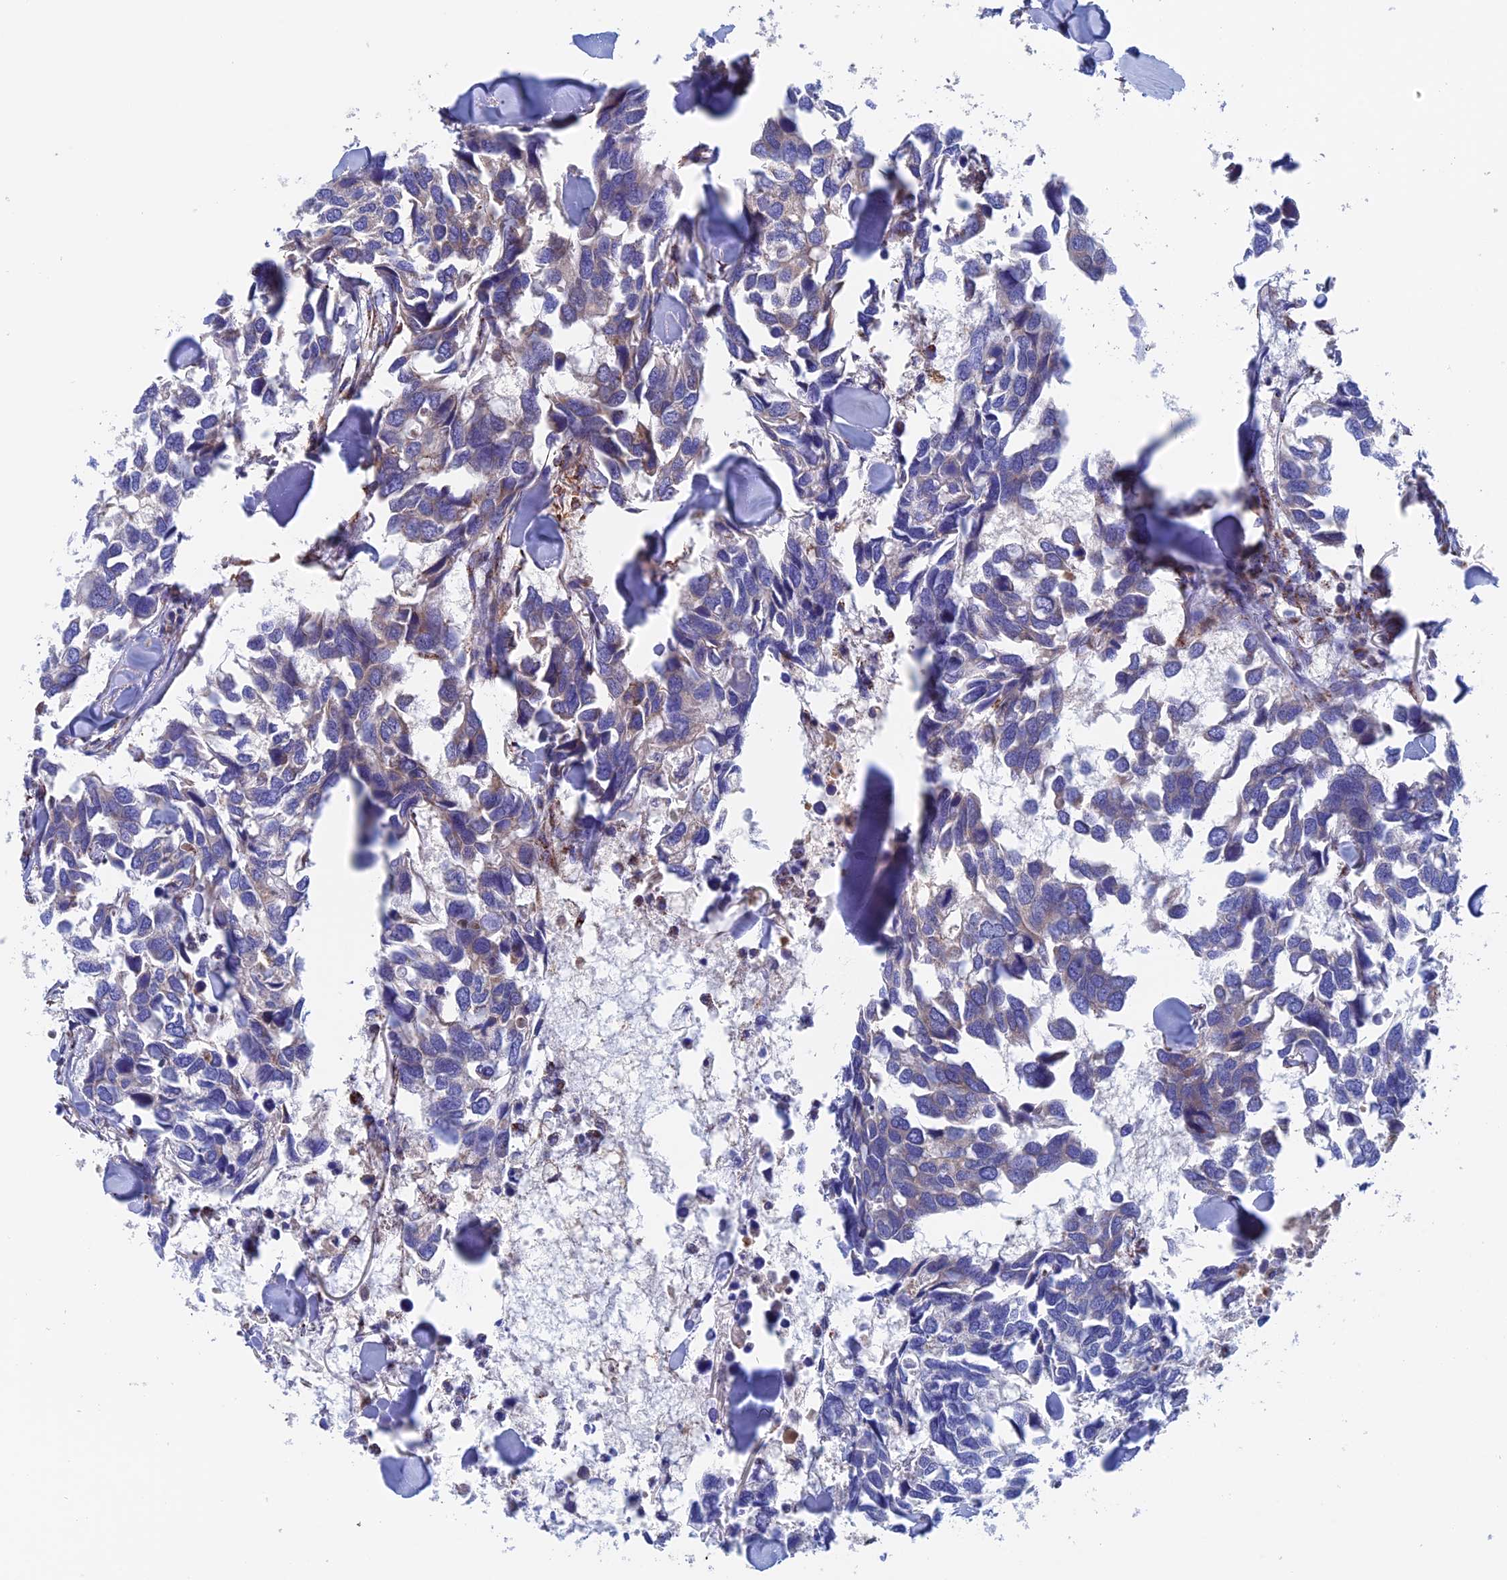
{"staining": {"intensity": "negative", "quantity": "none", "location": "none"}, "tissue": "breast cancer", "cell_type": "Tumor cells", "image_type": "cancer", "snomed": [{"axis": "morphology", "description": "Duct carcinoma"}, {"axis": "topography", "description": "Breast"}], "caption": "This is a photomicrograph of immunohistochemistry staining of breast cancer (infiltrating ductal carcinoma), which shows no positivity in tumor cells.", "gene": "WDR83", "patient": {"sex": "female", "age": 83}}